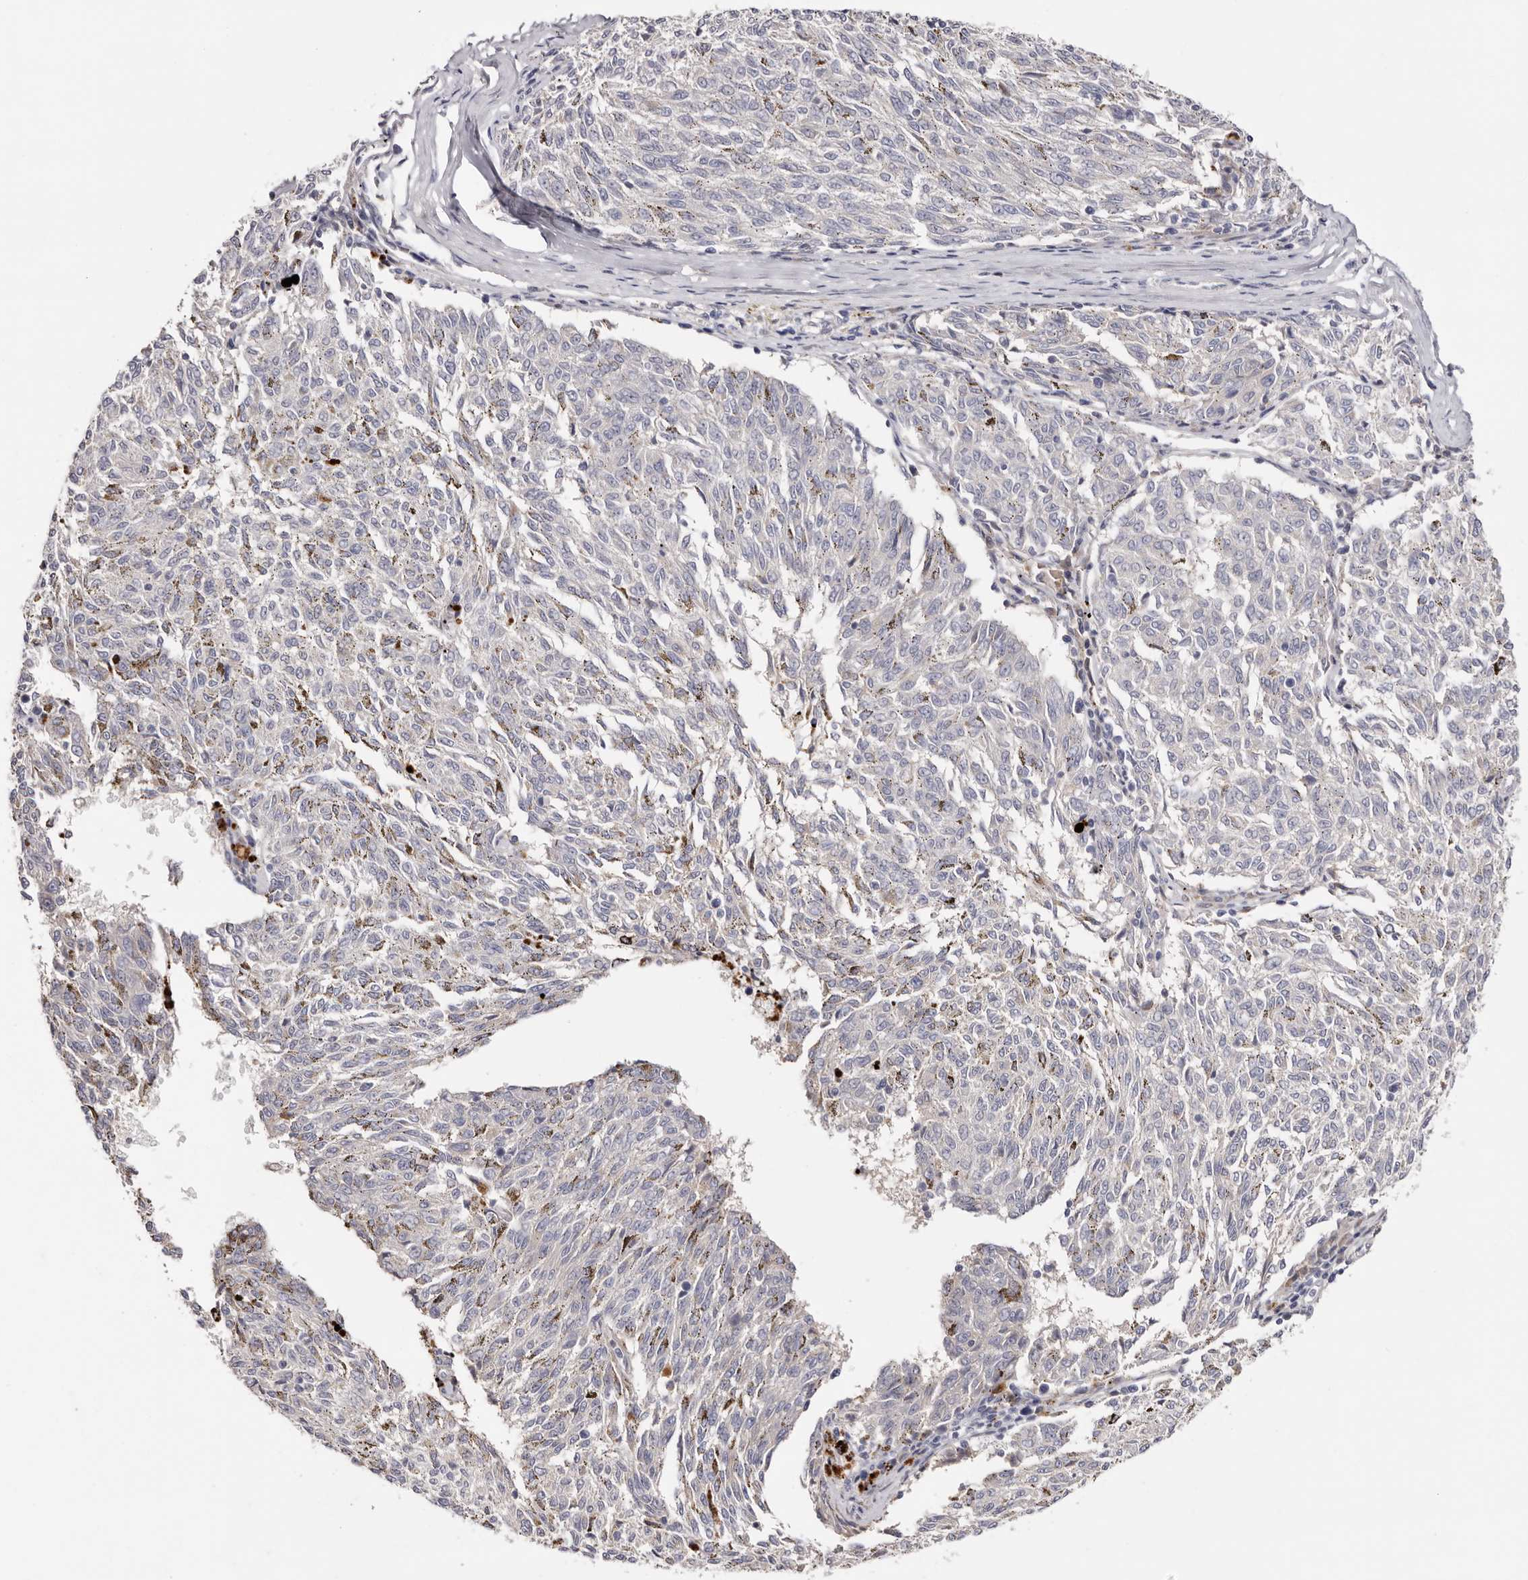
{"staining": {"intensity": "negative", "quantity": "none", "location": "none"}, "tissue": "melanoma", "cell_type": "Tumor cells", "image_type": "cancer", "snomed": [{"axis": "morphology", "description": "Malignant melanoma, NOS"}, {"axis": "topography", "description": "Skin"}], "caption": "This is an immunohistochemistry (IHC) histopathology image of melanoma. There is no positivity in tumor cells.", "gene": "STK16", "patient": {"sex": "female", "age": 72}}